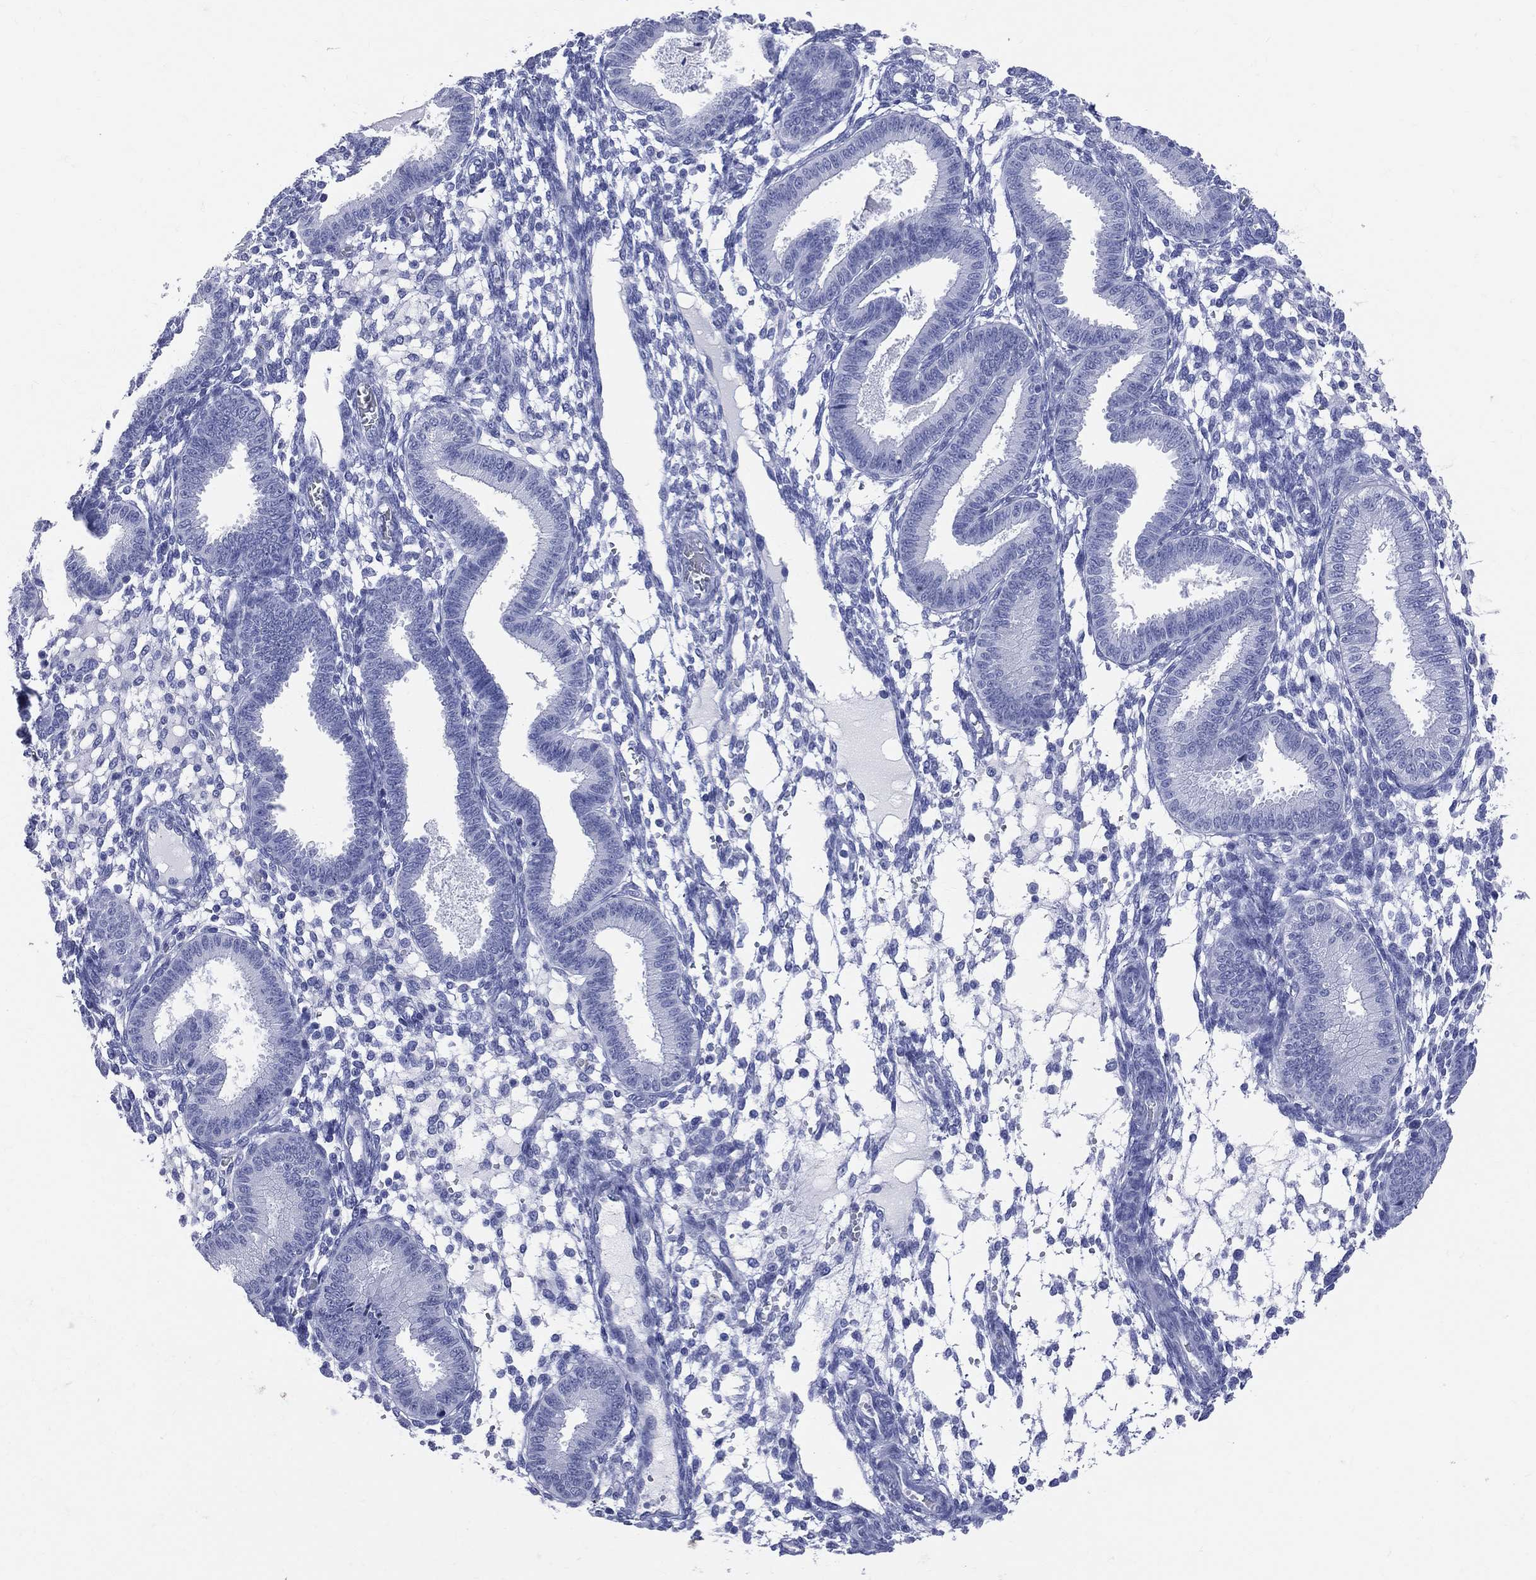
{"staining": {"intensity": "negative", "quantity": "none", "location": "none"}, "tissue": "endometrium", "cell_type": "Cells in endometrial stroma", "image_type": "normal", "snomed": [{"axis": "morphology", "description": "Normal tissue, NOS"}, {"axis": "topography", "description": "Endometrium"}], "caption": "There is no significant staining in cells in endometrial stroma of endometrium. Brightfield microscopy of immunohistochemistry stained with DAB (3,3'-diaminobenzidine) (brown) and hematoxylin (blue), captured at high magnification.", "gene": "SYP", "patient": {"sex": "female", "age": 43}}